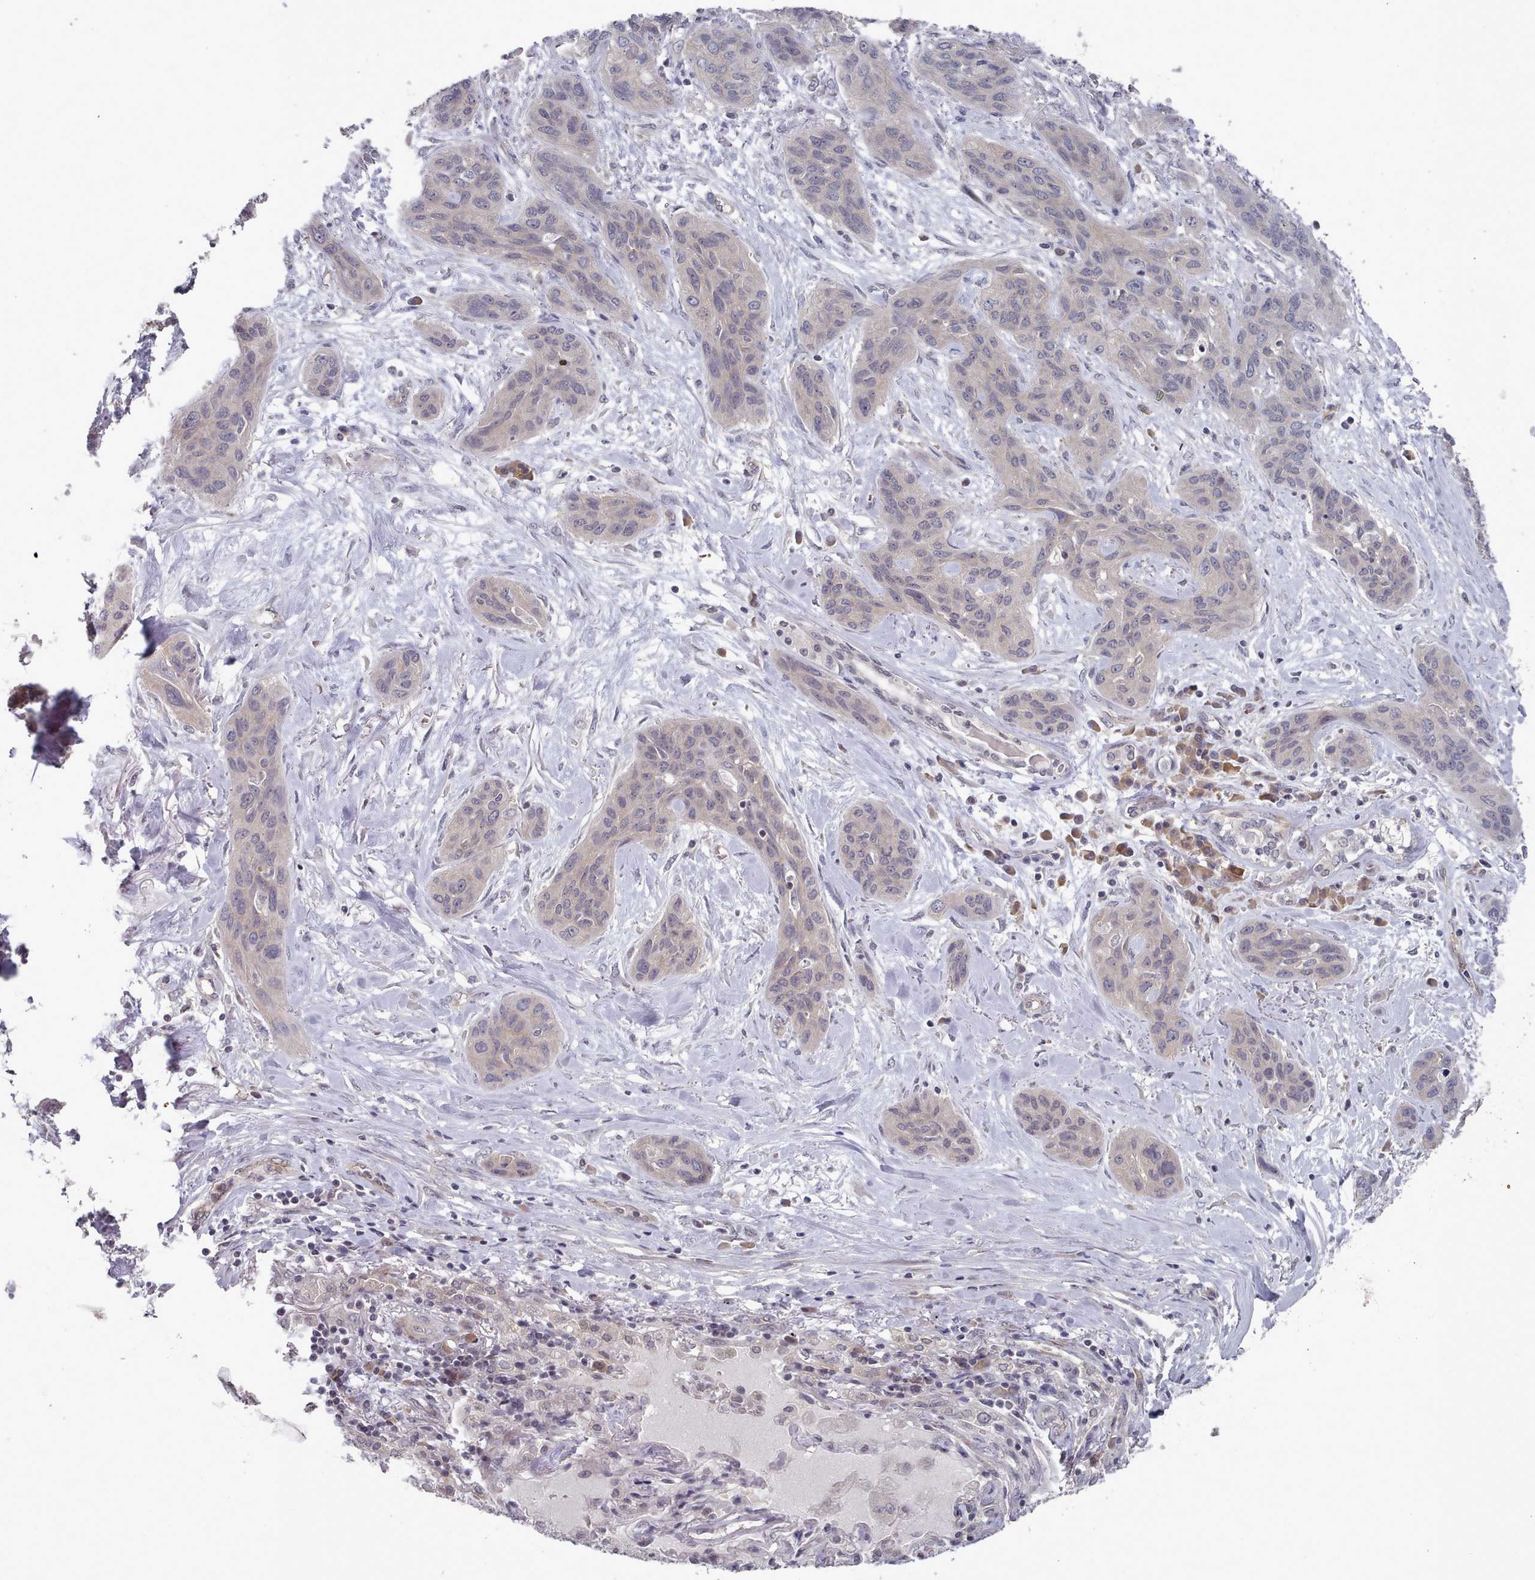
{"staining": {"intensity": "negative", "quantity": "none", "location": "none"}, "tissue": "lung cancer", "cell_type": "Tumor cells", "image_type": "cancer", "snomed": [{"axis": "morphology", "description": "Squamous cell carcinoma, NOS"}, {"axis": "topography", "description": "Lung"}], "caption": "This is an immunohistochemistry (IHC) micrograph of lung cancer (squamous cell carcinoma). There is no positivity in tumor cells.", "gene": "HYAL3", "patient": {"sex": "female", "age": 70}}